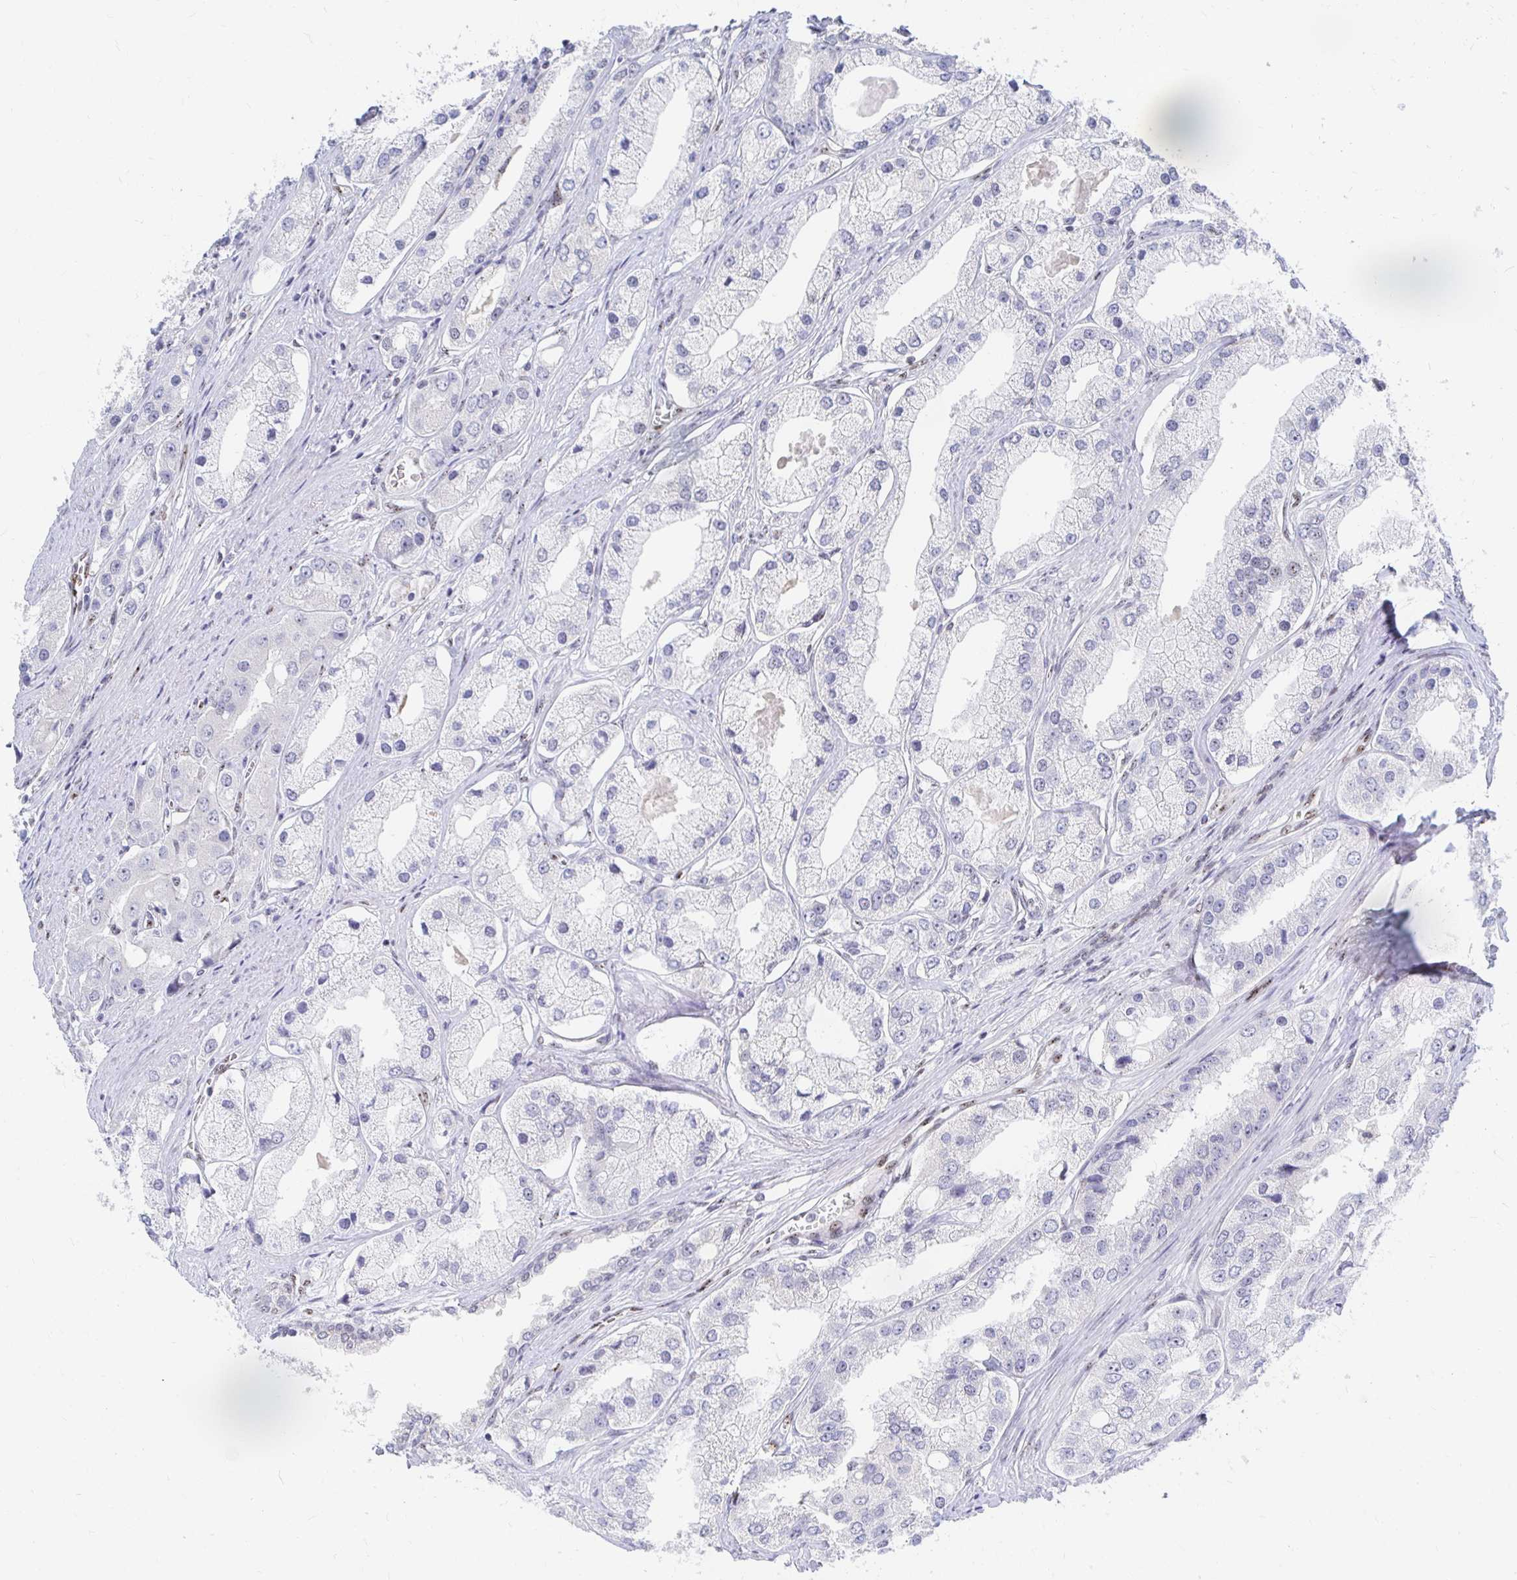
{"staining": {"intensity": "negative", "quantity": "none", "location": "none"}, "tissue": "prostate cancer", "cell_type": "Tumor cells", "image_type": "cancer", "snomed": [{"axis": "morphology", "description": "Adenocarcinoma, Low grade"}, {"axis": "topography", "description": "Prostate"}], "caption": "DAB (3,3'-diaminobenzidine) immunohistochemical staining of human adenocarcinoma (low-grade) (prostate) exhibits no significant staining in tumor cells.", "gene": "CLIC3", "patient": {"sex": "male", "age": 69}}